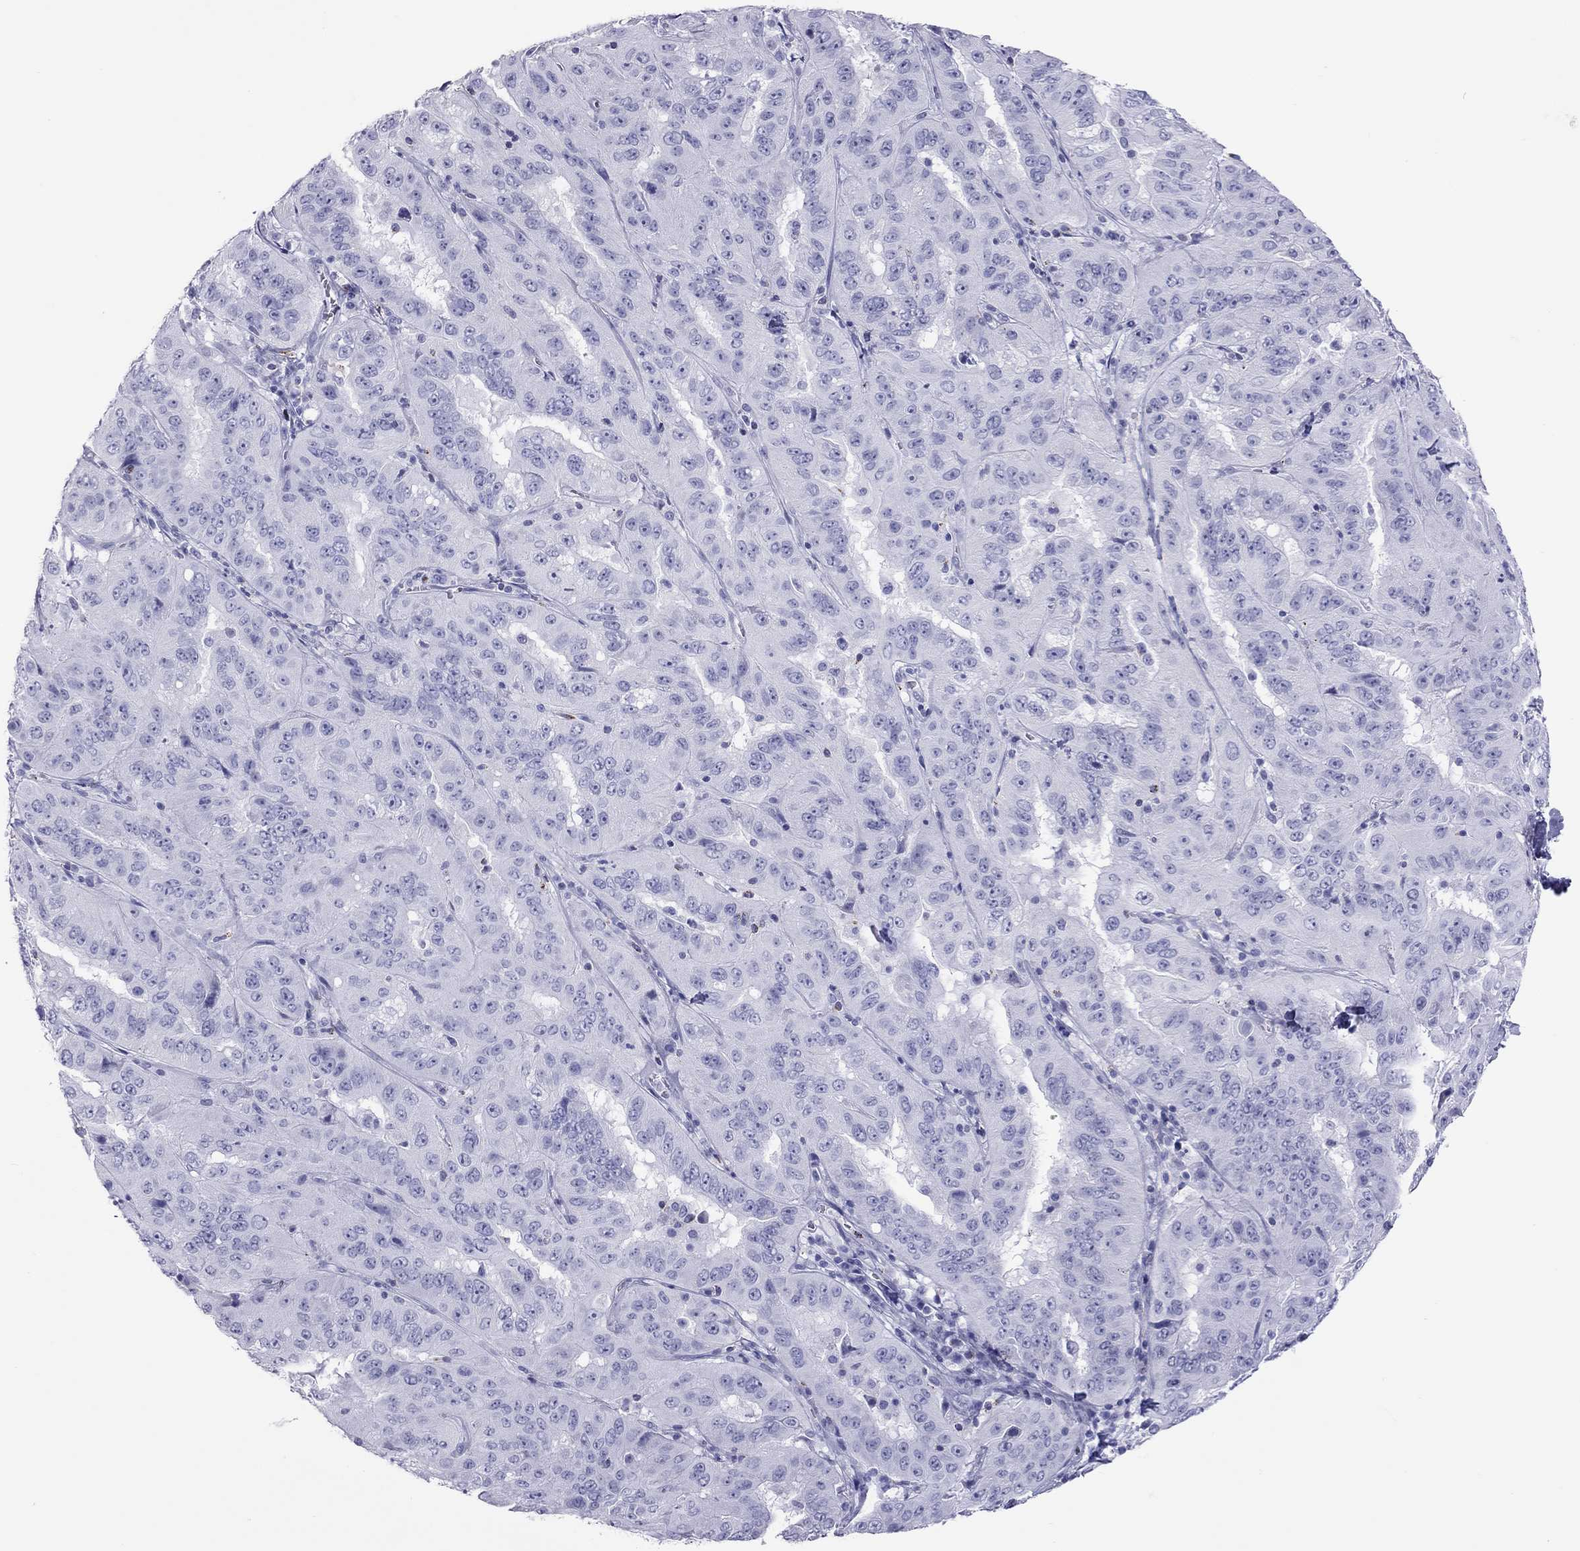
{"staining": {"intensity": "negative", "quantity": "none", "location": "none"}, "tissue": "pancreatic cancer", "cell_type": "Tumor cells", "image_type": "cancer", "snomed": [{"axis": "morphology", "description": "Adenocarcinoma, NOS"}, {"axis": "topography", "description": "Pancreas"}], "caption": "Tumor cells are negative for protein expression in human adenocarcinoma (pancreatic).", "gene": "STAG3", "patient": {"sex": "male", "age": 63}}